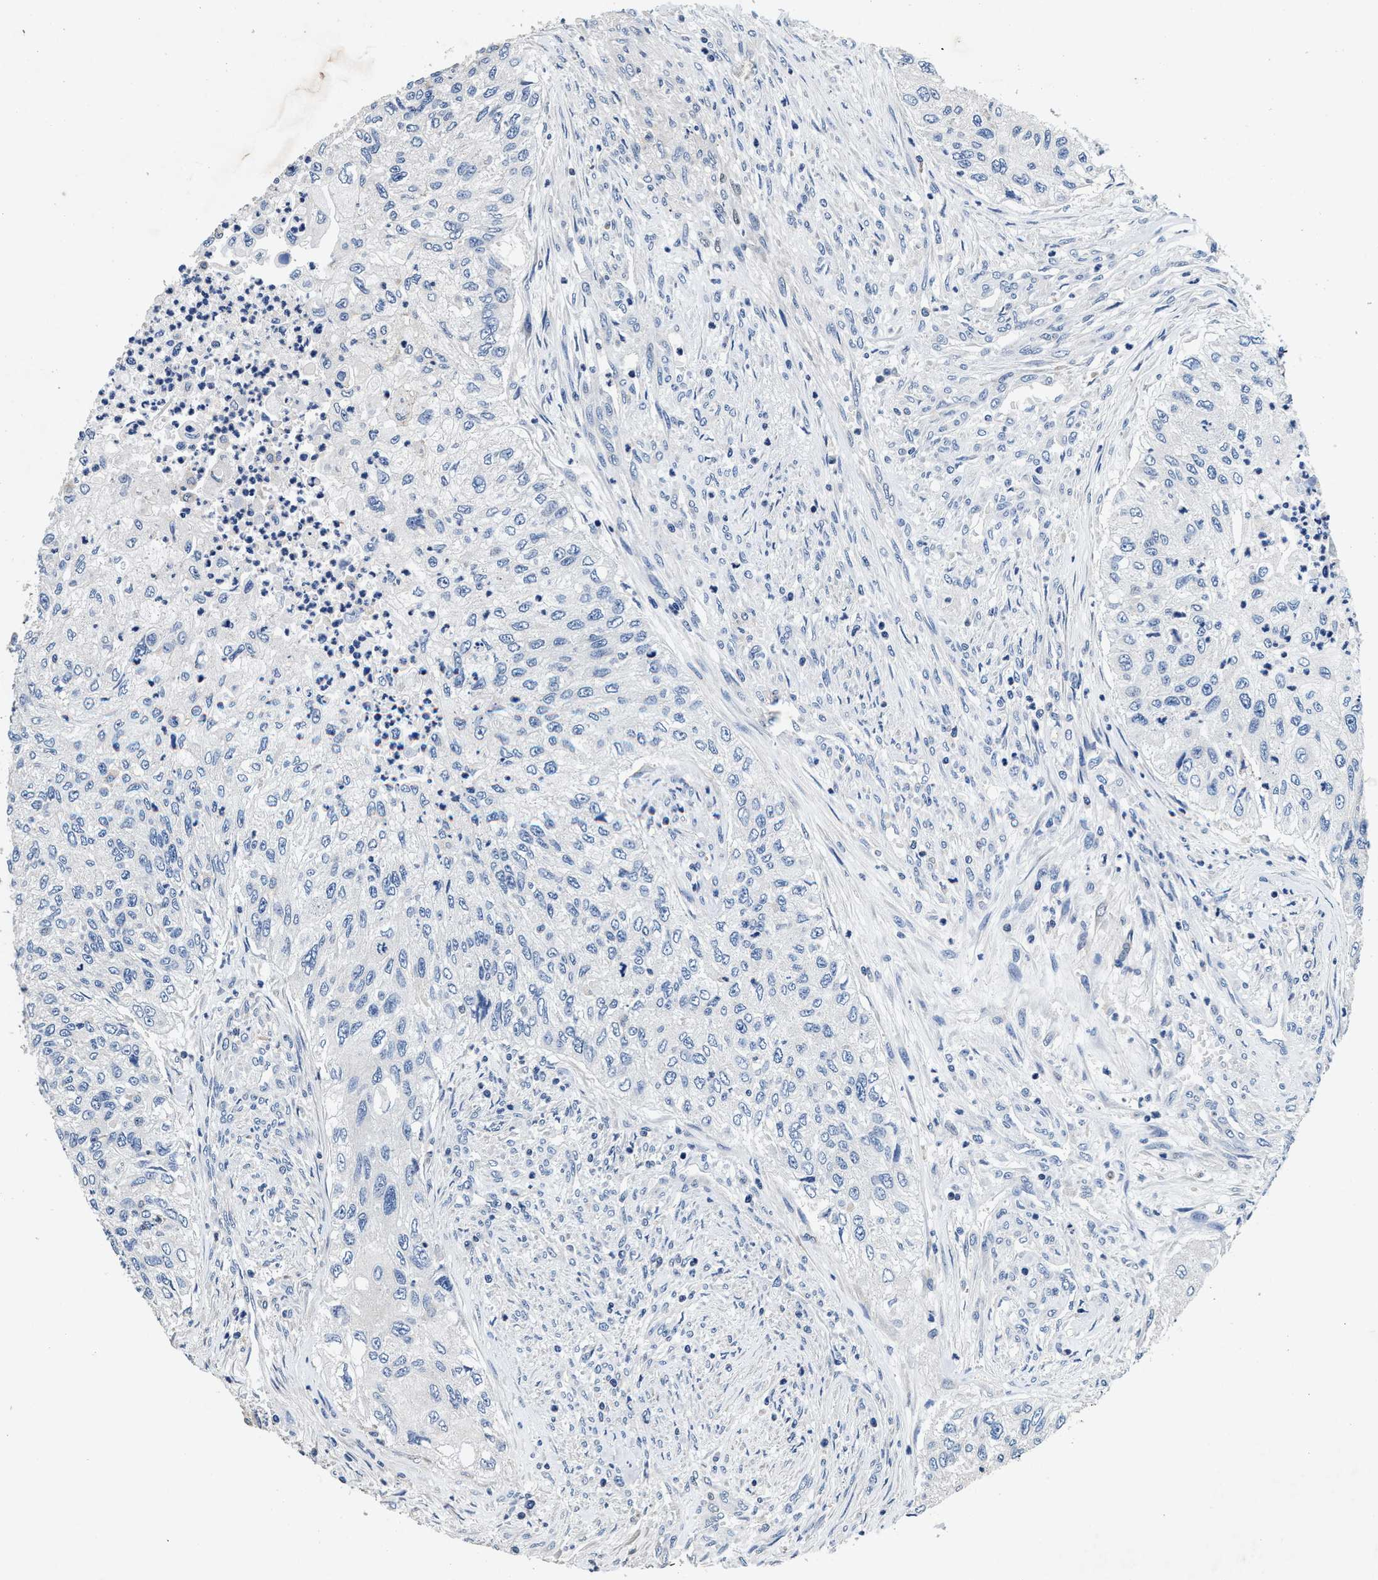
{"staining": {"intensity": "negative", "quantity": "none", "location": "none"}, "tissue": "urothelial cancer", "cell_type": "Tumor cells", "image_type": "cancer", "snomed": [{"axis": "morphology", "description": "Urothelial carcinoma, High grade"}, {"axis": "topography", "description": "Urinary bladder"}], "caption": "Tumor cells are negative for brown protein staining in urothelial carcinoma (high-grade).", "gene": "ANKIB1", "patient": {"sex": "female", "age": 60}}